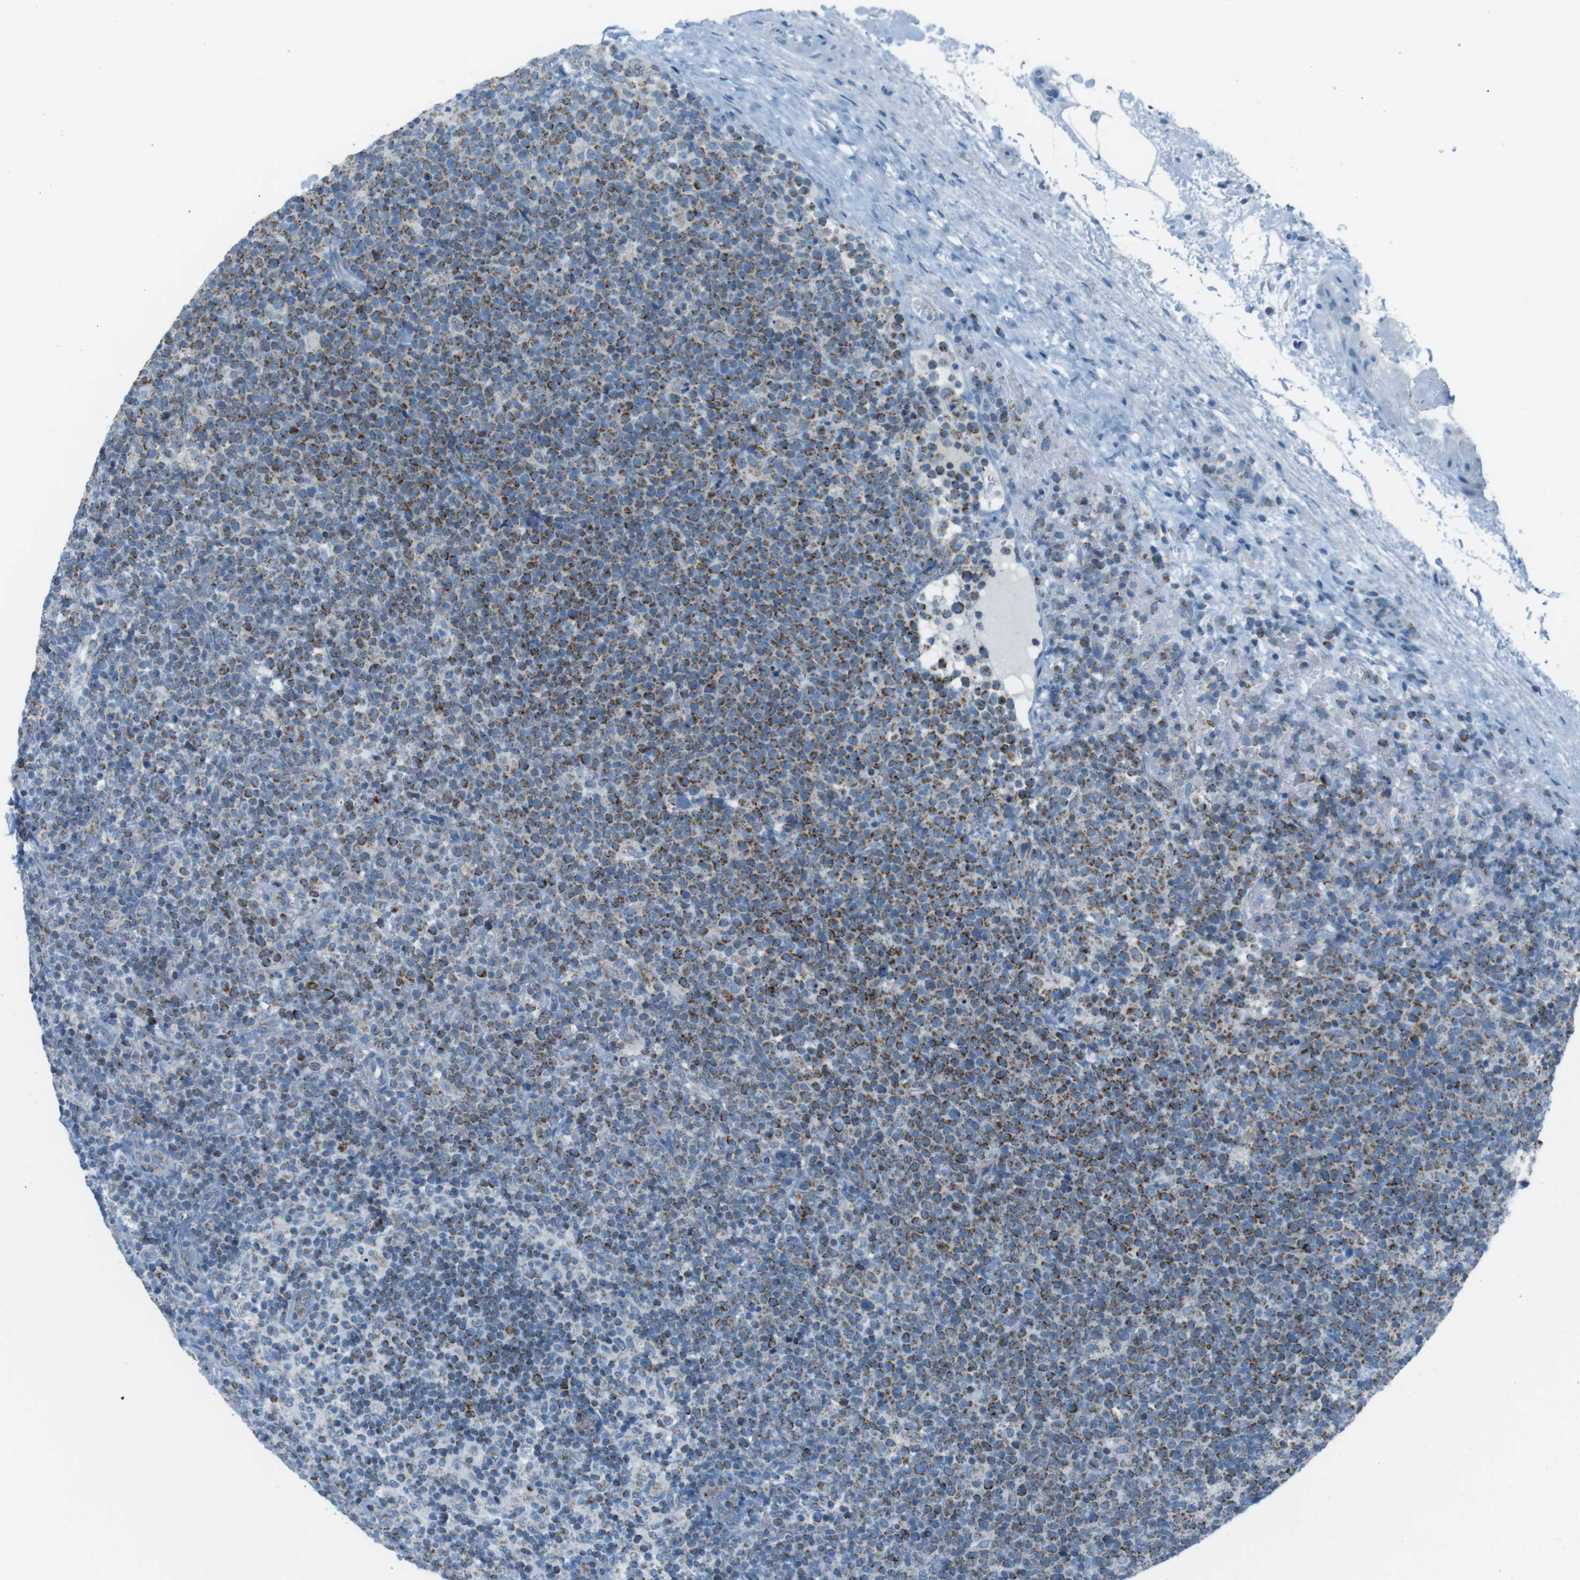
{"staining": {"intensity": "strong", "quantity": "25%-75%", "location": "cytoplasmic/membranous"}, "tissue": "lymphoma", "cell_type": "Tumor cells", "image_type": "cancer", "snomed": [{"axis": "morphology", "description": "Malignant lymphoma, non-Hodgkin's type, High grade"}, {"axis": "topography", "description": "Lymph node"}], "caption": "Malignant lymphoma, non-Hodgkin's type (high-grade) stained for a protein reveals strong cytoplasmic/membranous positivity in tumor cells.", "gene": "DNAJA3", "patient": {"sex": "male", "age": 61}}